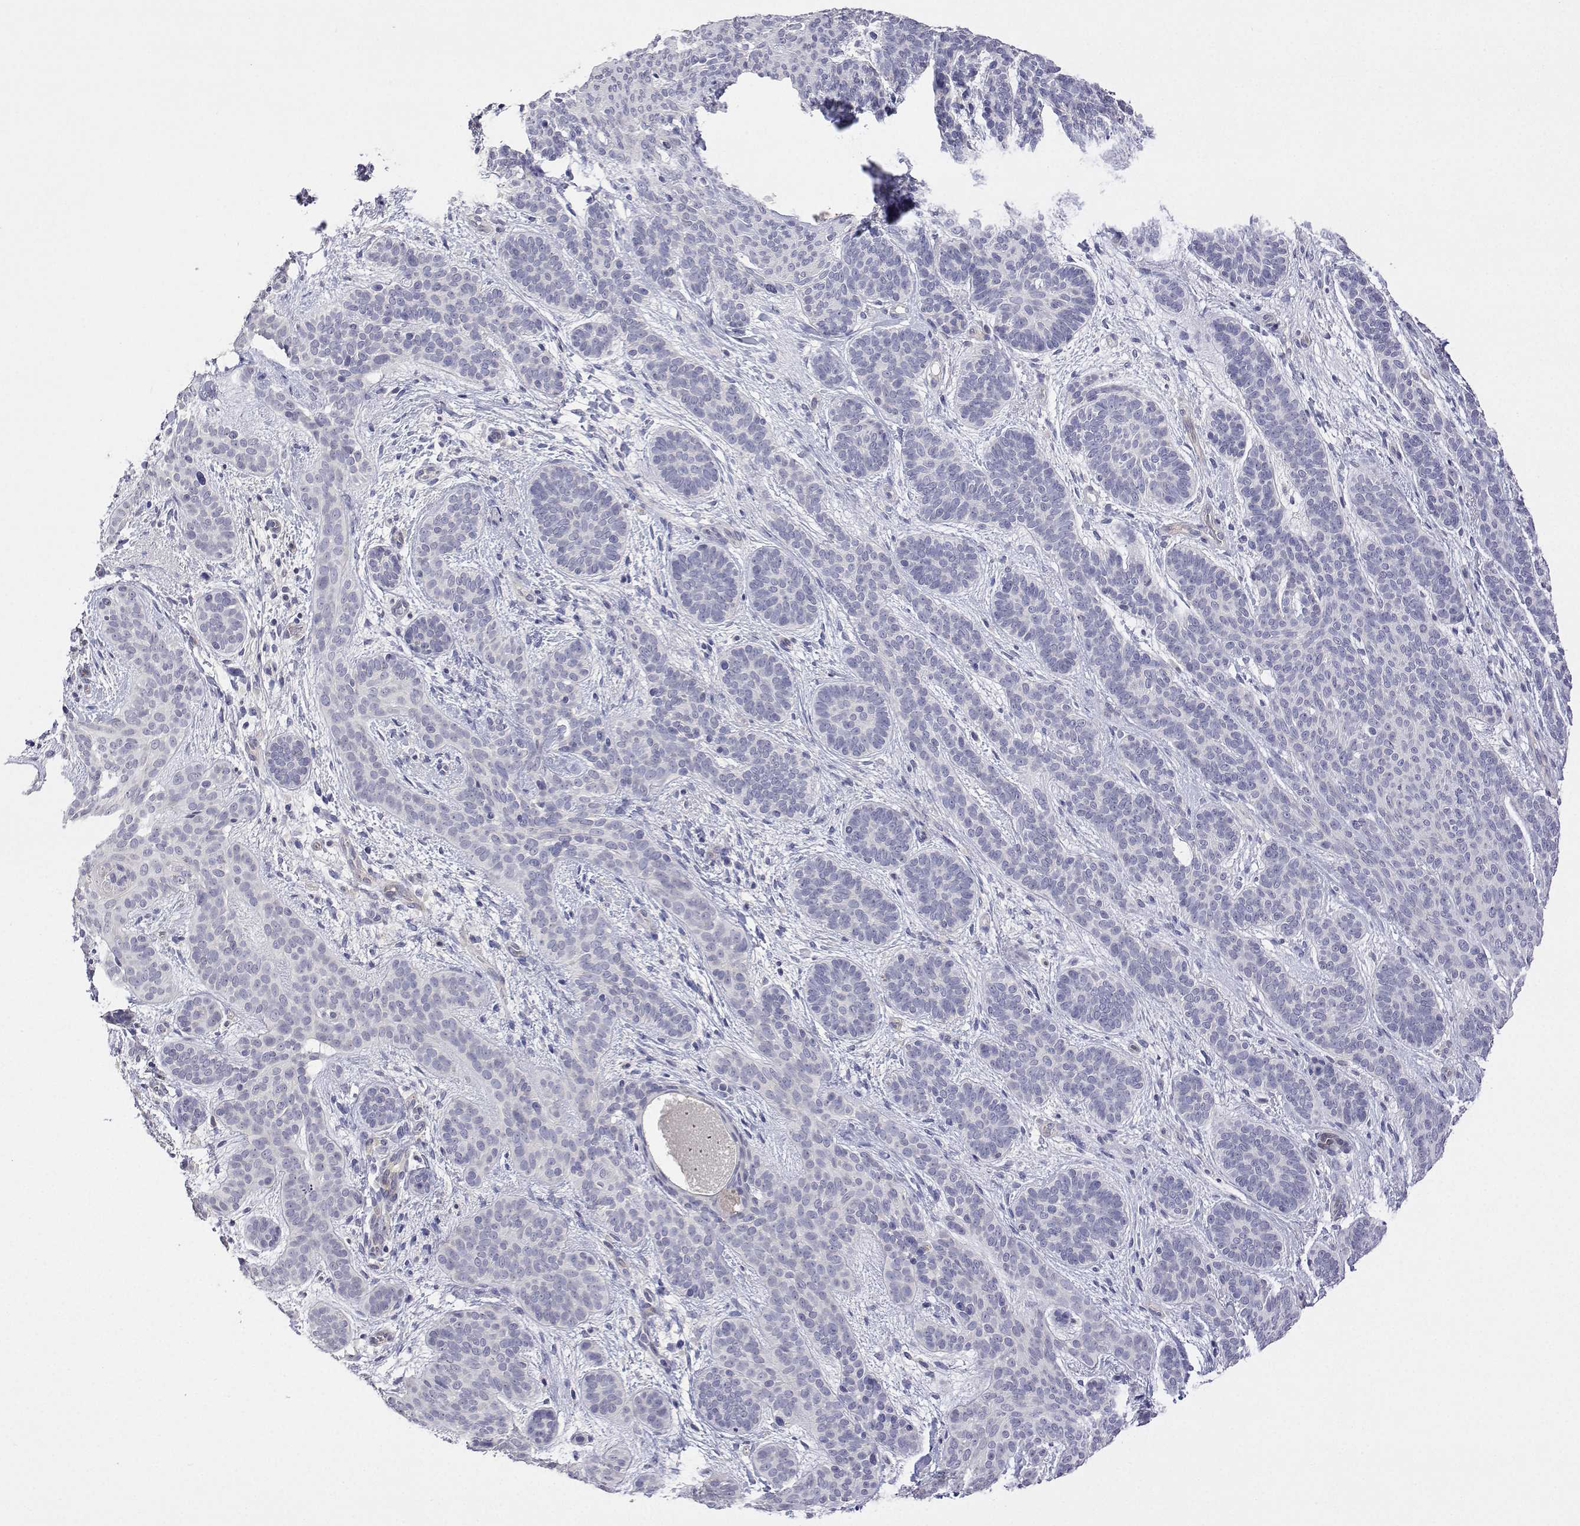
{"staining": {"intensity": "negative", "quantity": "none", "location": "none"}, "tissue": "skin cancer", "cell_type": "Tumor cells", "image_type": "cancer", "snomed": [{"axis": "morphology", "description": "Basal cell carcinoma"}, {"axis": "topography", "description": "Skin"}], "caption": "Human skin cancer (basal cell carcinoma) stained for a protein using IHC exhibits no staining in tumor cells.", "gene": "PLCB1", "patient": {"sex": "female", "age": 82}}